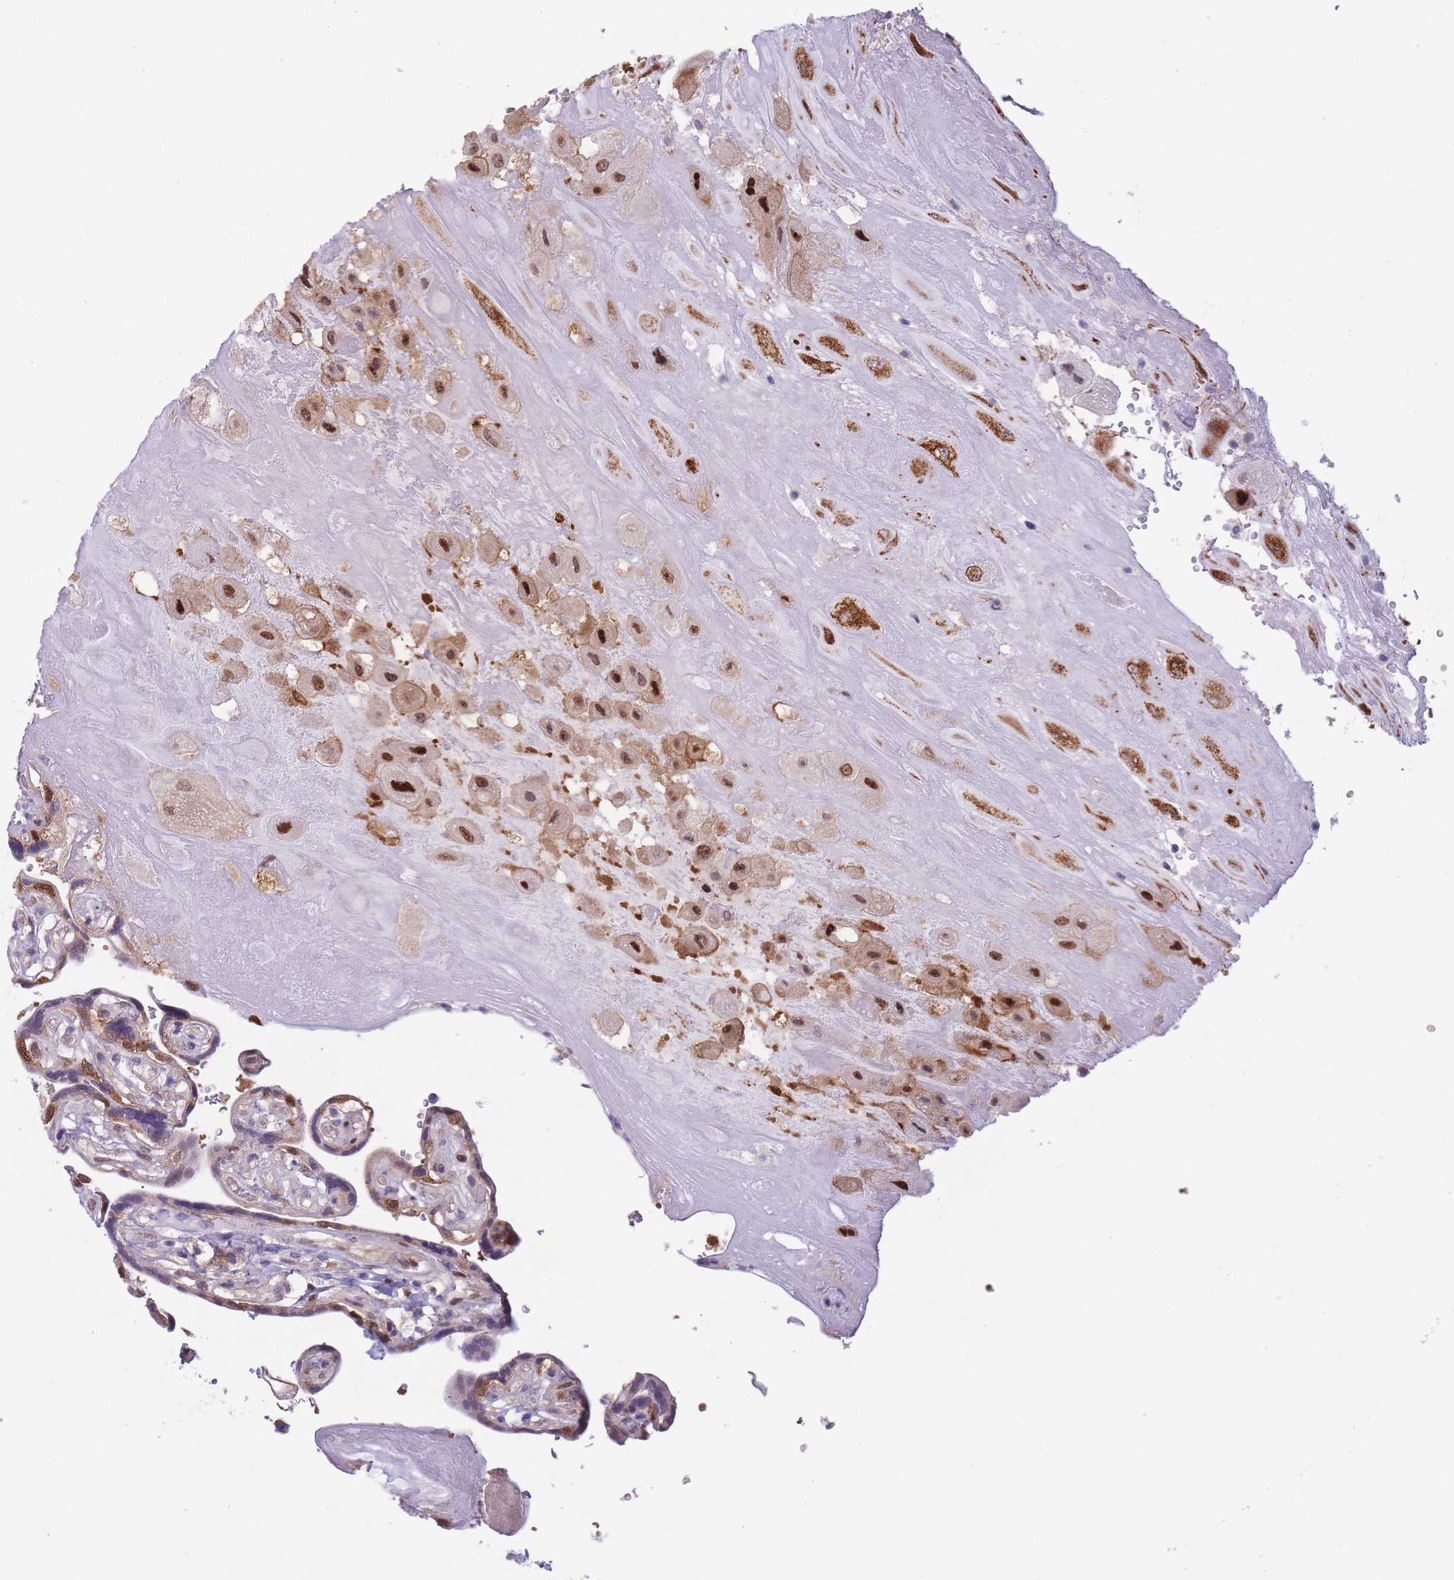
{"staining": {"intensity": "strong", "quantity": ">75%", "location": "nuclear"}, "tissue": "placenta", "cell_type": "Decidual cells", "image_type": "normal", "snomed": [{"axis": "morphology", "description": "Normal tissue, NOS"}, {"axis": "topography", "description": "Placenta"}], "caption": "IHC of normal placenta demonstrates high levels of strong nuclear staining in about >75% of decidual cells.", "gene": "NSFL1C", "patient": {"sex": "female", "age": 32}}